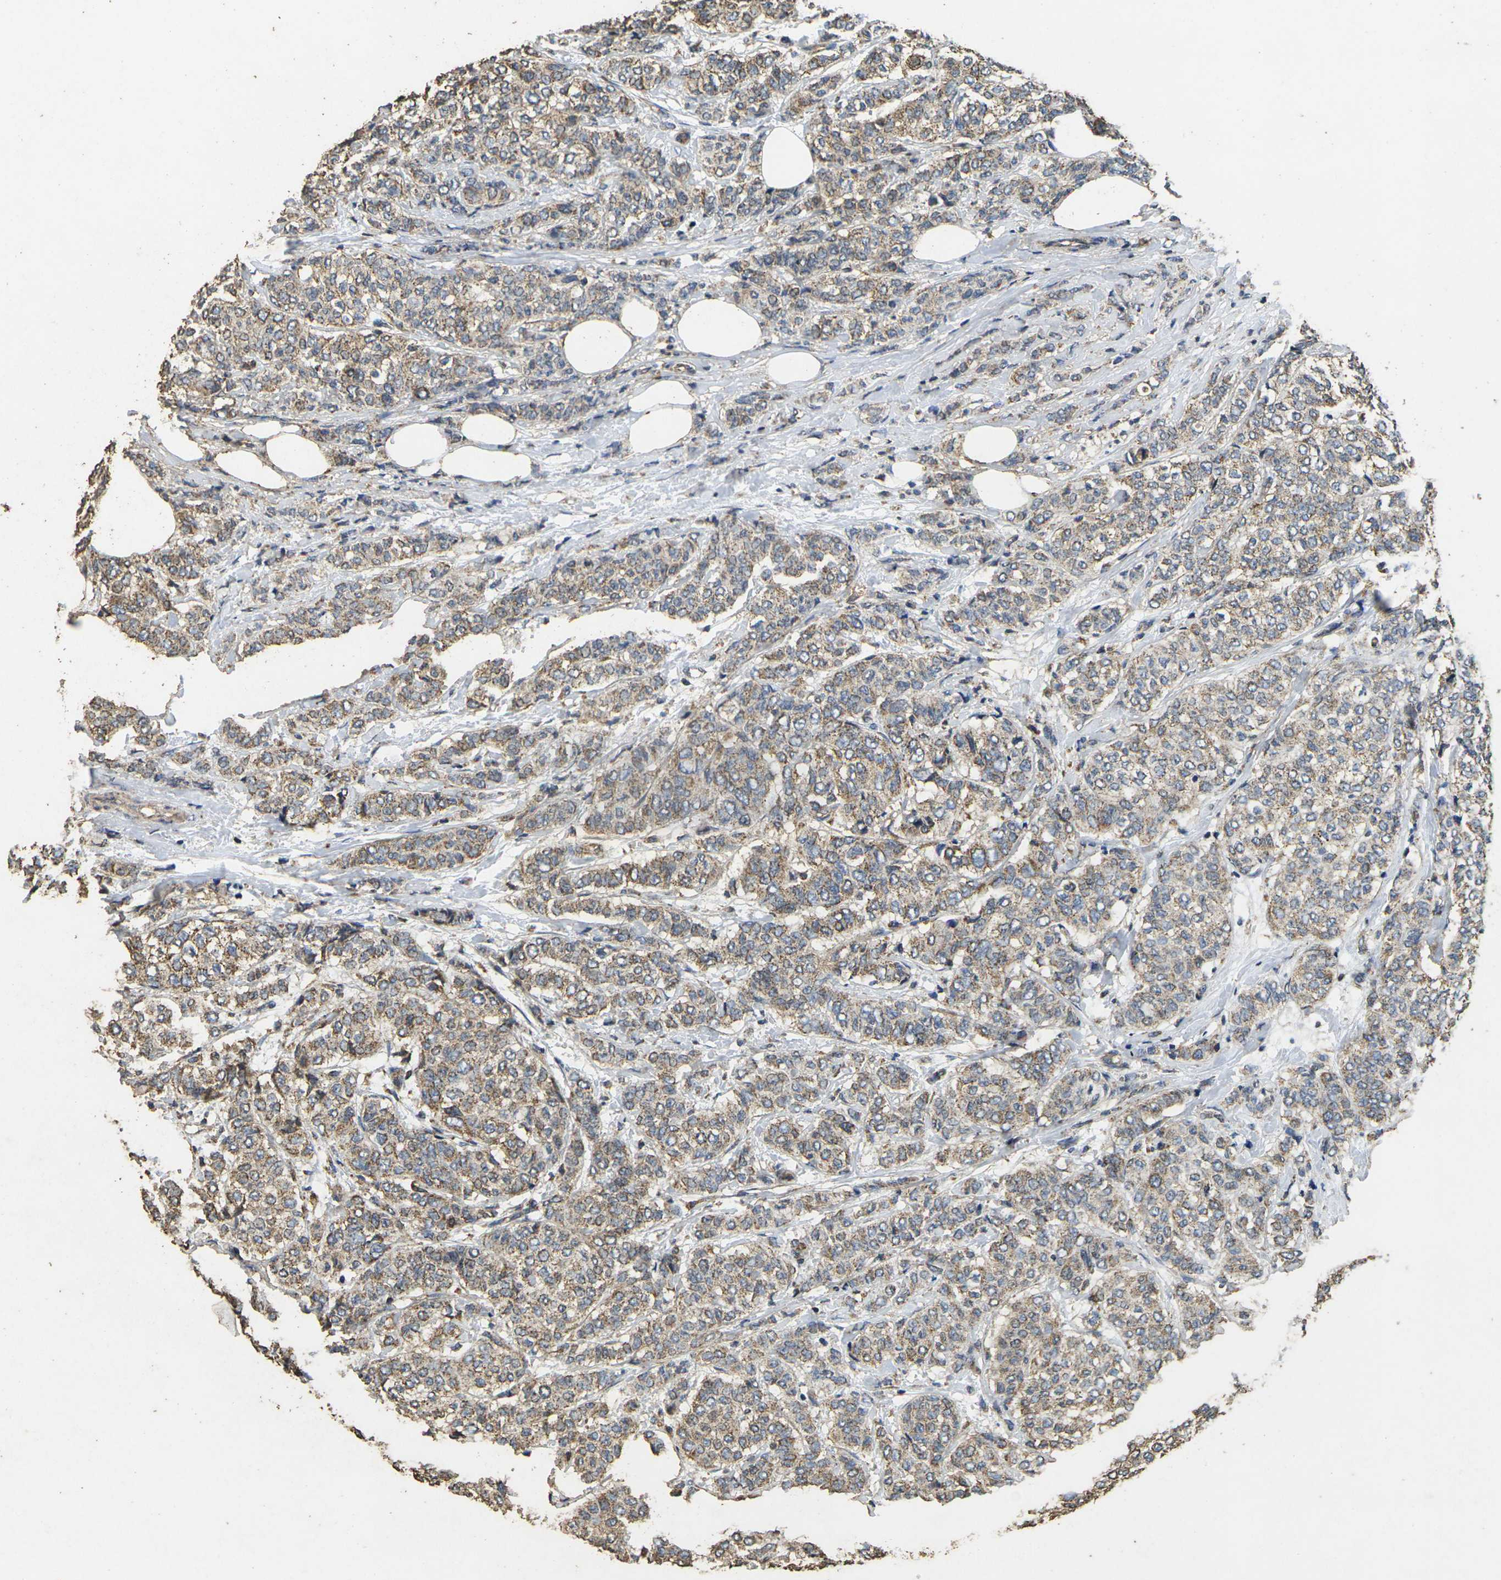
{"staining": {"intensity": "moderate", "quantity": ">75%", "location": "cytoplasmic/membranous"}, "tissue": "breast cancer", "cell_type": "Tumor cells", "image_type": "cancer", "snomed": [{"axis": "morphology", "description": "Lobular carcinoma"}, {"axis": "topography", "description": "Breast"}], "caption": "High-magnification brightfield microscopy of breast cancer (lobular carcinoma) stained with DAB (brown) and counterstained with hematoxylin (blue). tumor cells exhibit moderate cytoplasmic/membranous expression is appreciated in approximately>75% of cells.", "gene": "MAPK11", "patient": {"sex": "female", "age": 60}}